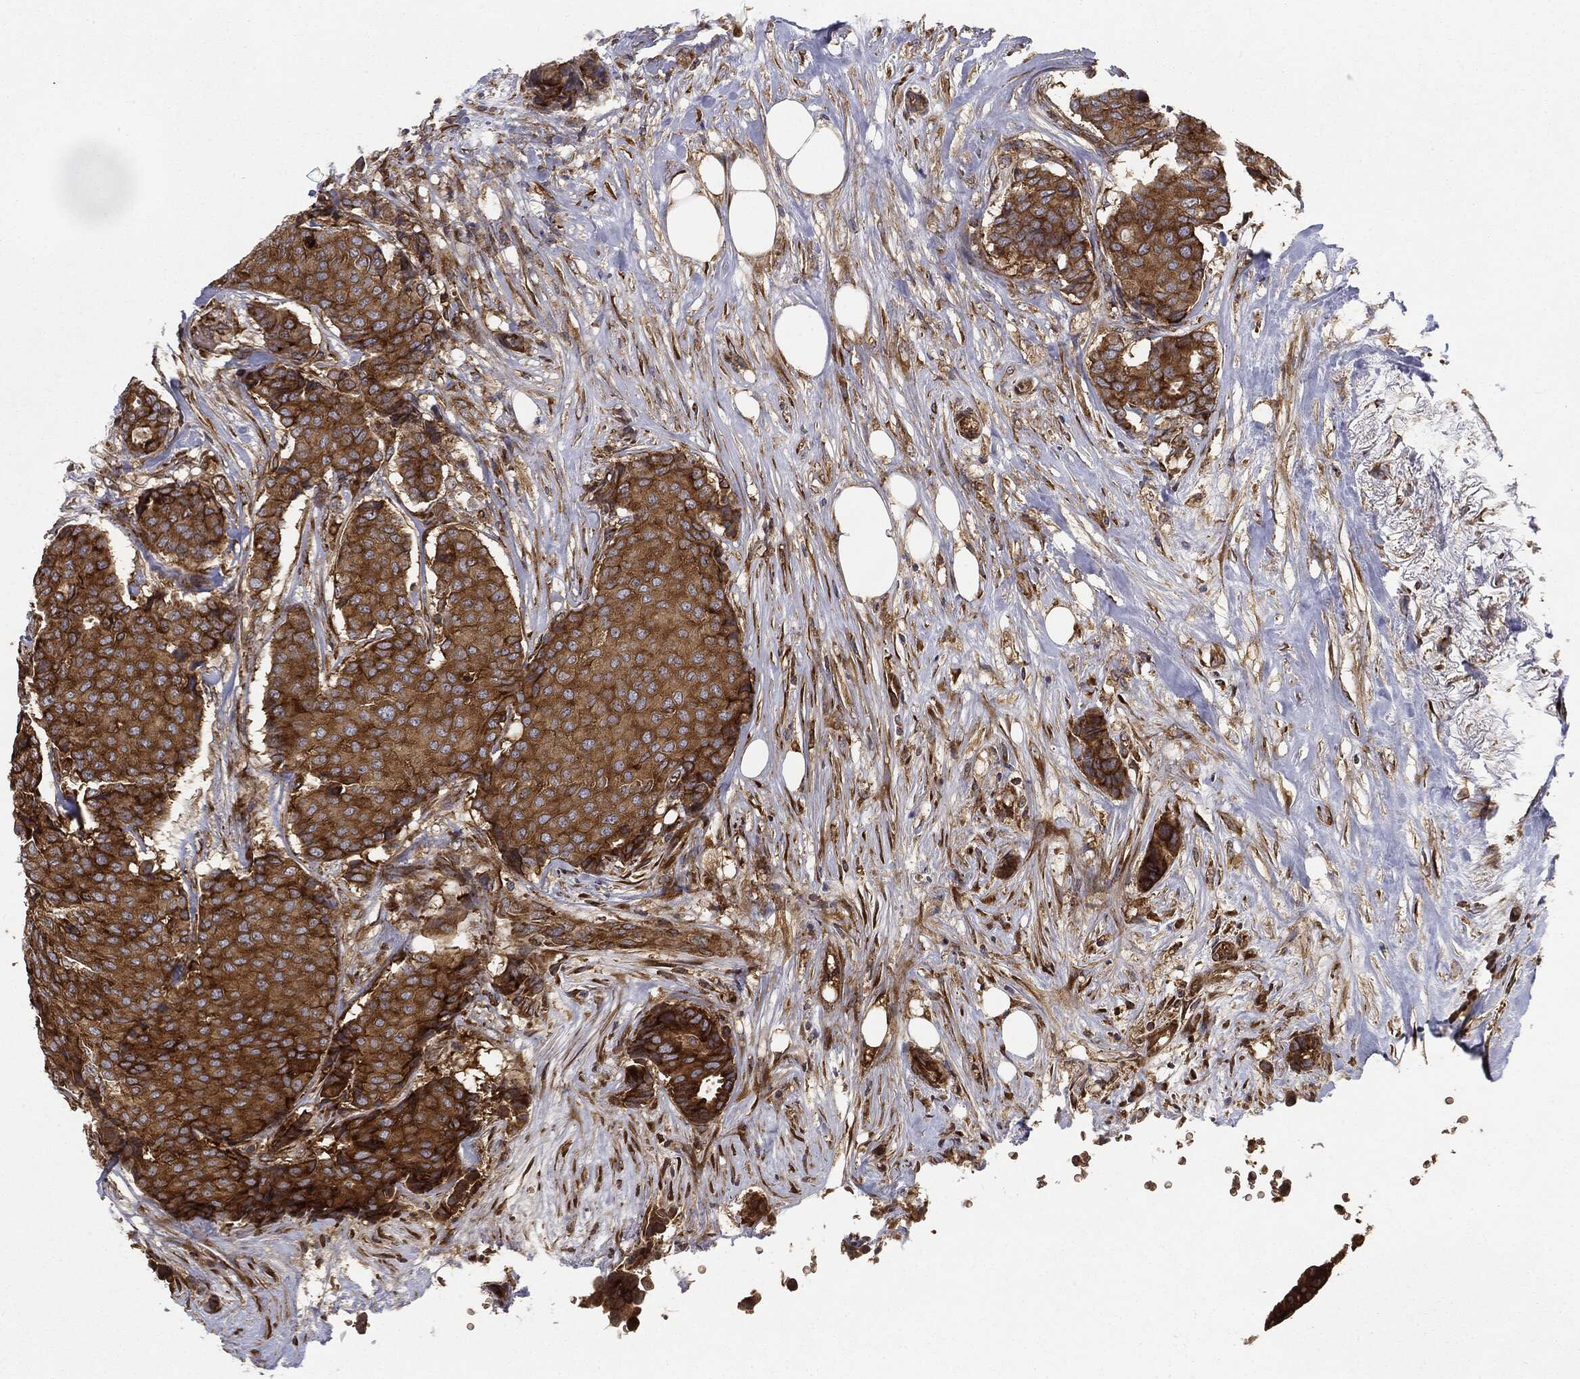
{"staining": {"intensity": "strong", "quantity": ">75%", "location": "cytoplasmic/membranous"}, "tissue": "breast cancer", "cell_type": "Tumor cells", "image_type": "cancer", "snomed": [{"axis": "morphology", "description": "Duct carcinoma"}, {"axis": "topography", "description": "Breast"}], "caption": "There is high levels of strong cytoplasmic/membranous positivity in tumor cells of breast cancer (infiltrating ductal carcinoma), as demonstrated by immunohistochemical staining (brown color).", "gene": "EIF2AK2", "patient": {"sex": "female", "age": 75}}